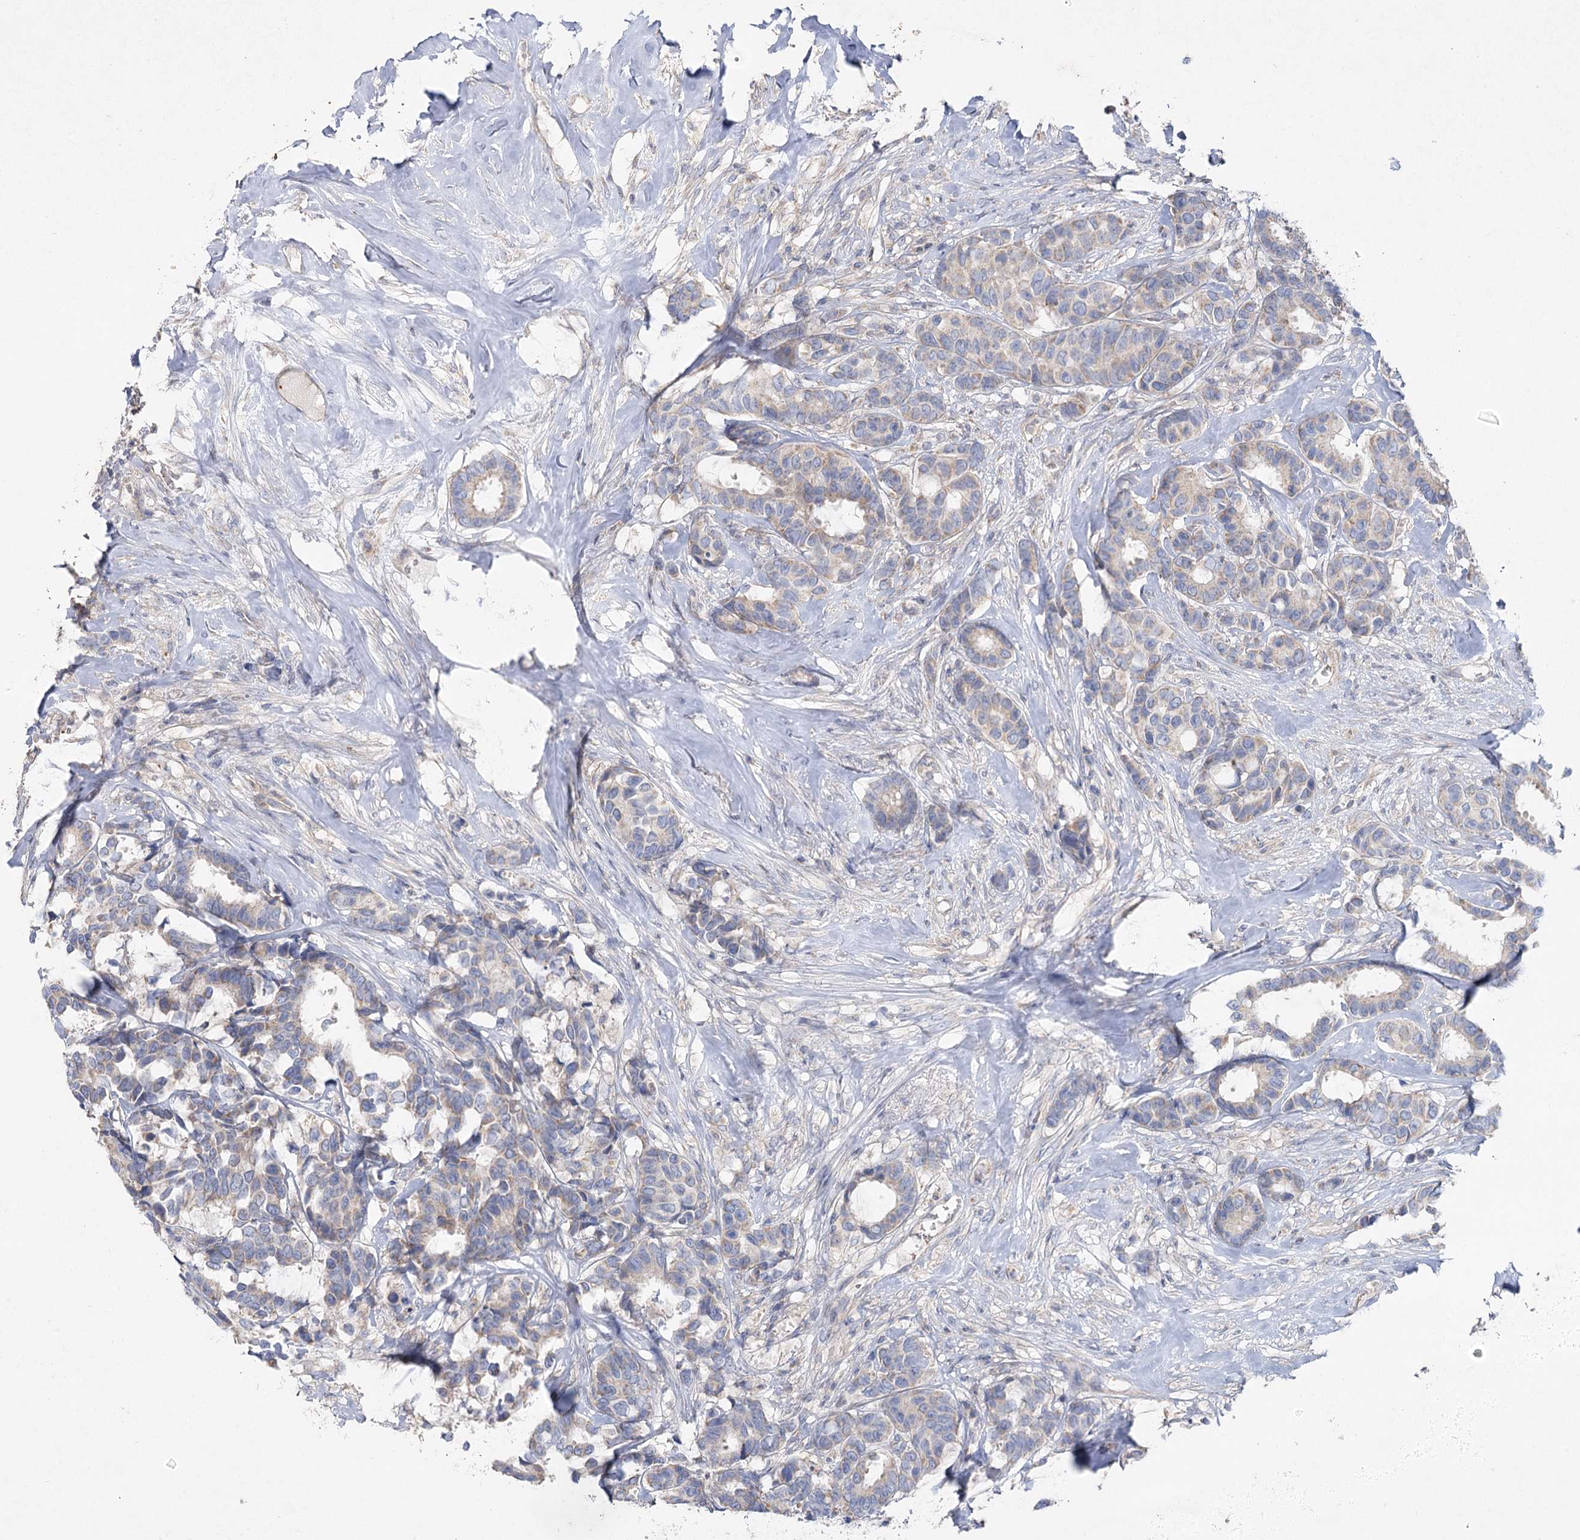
{"staining": {"intensity": "weak", "quantity": "25%-75%", "location": "cytoplasmic/membranous"}, "tissue": "breast cancer", "cell_type": "Tumor cells", "image_type": "cancer", "snomed": [{"axis": "morphology", "description": "Duct carcinoma"}, {"axis": "topography", "description": "Breast"}], "caption": "Immunohistochemistry (IHC) (DAB (3,3'-diaminobenzidine)) staining of breast intraductal carcinoma shows weak cytoplasmic/membranous protein positivity in about 25%-75% of tumor cells.", "gene": "TMEM187", "patient": {"sex": "female", "age": 87}}